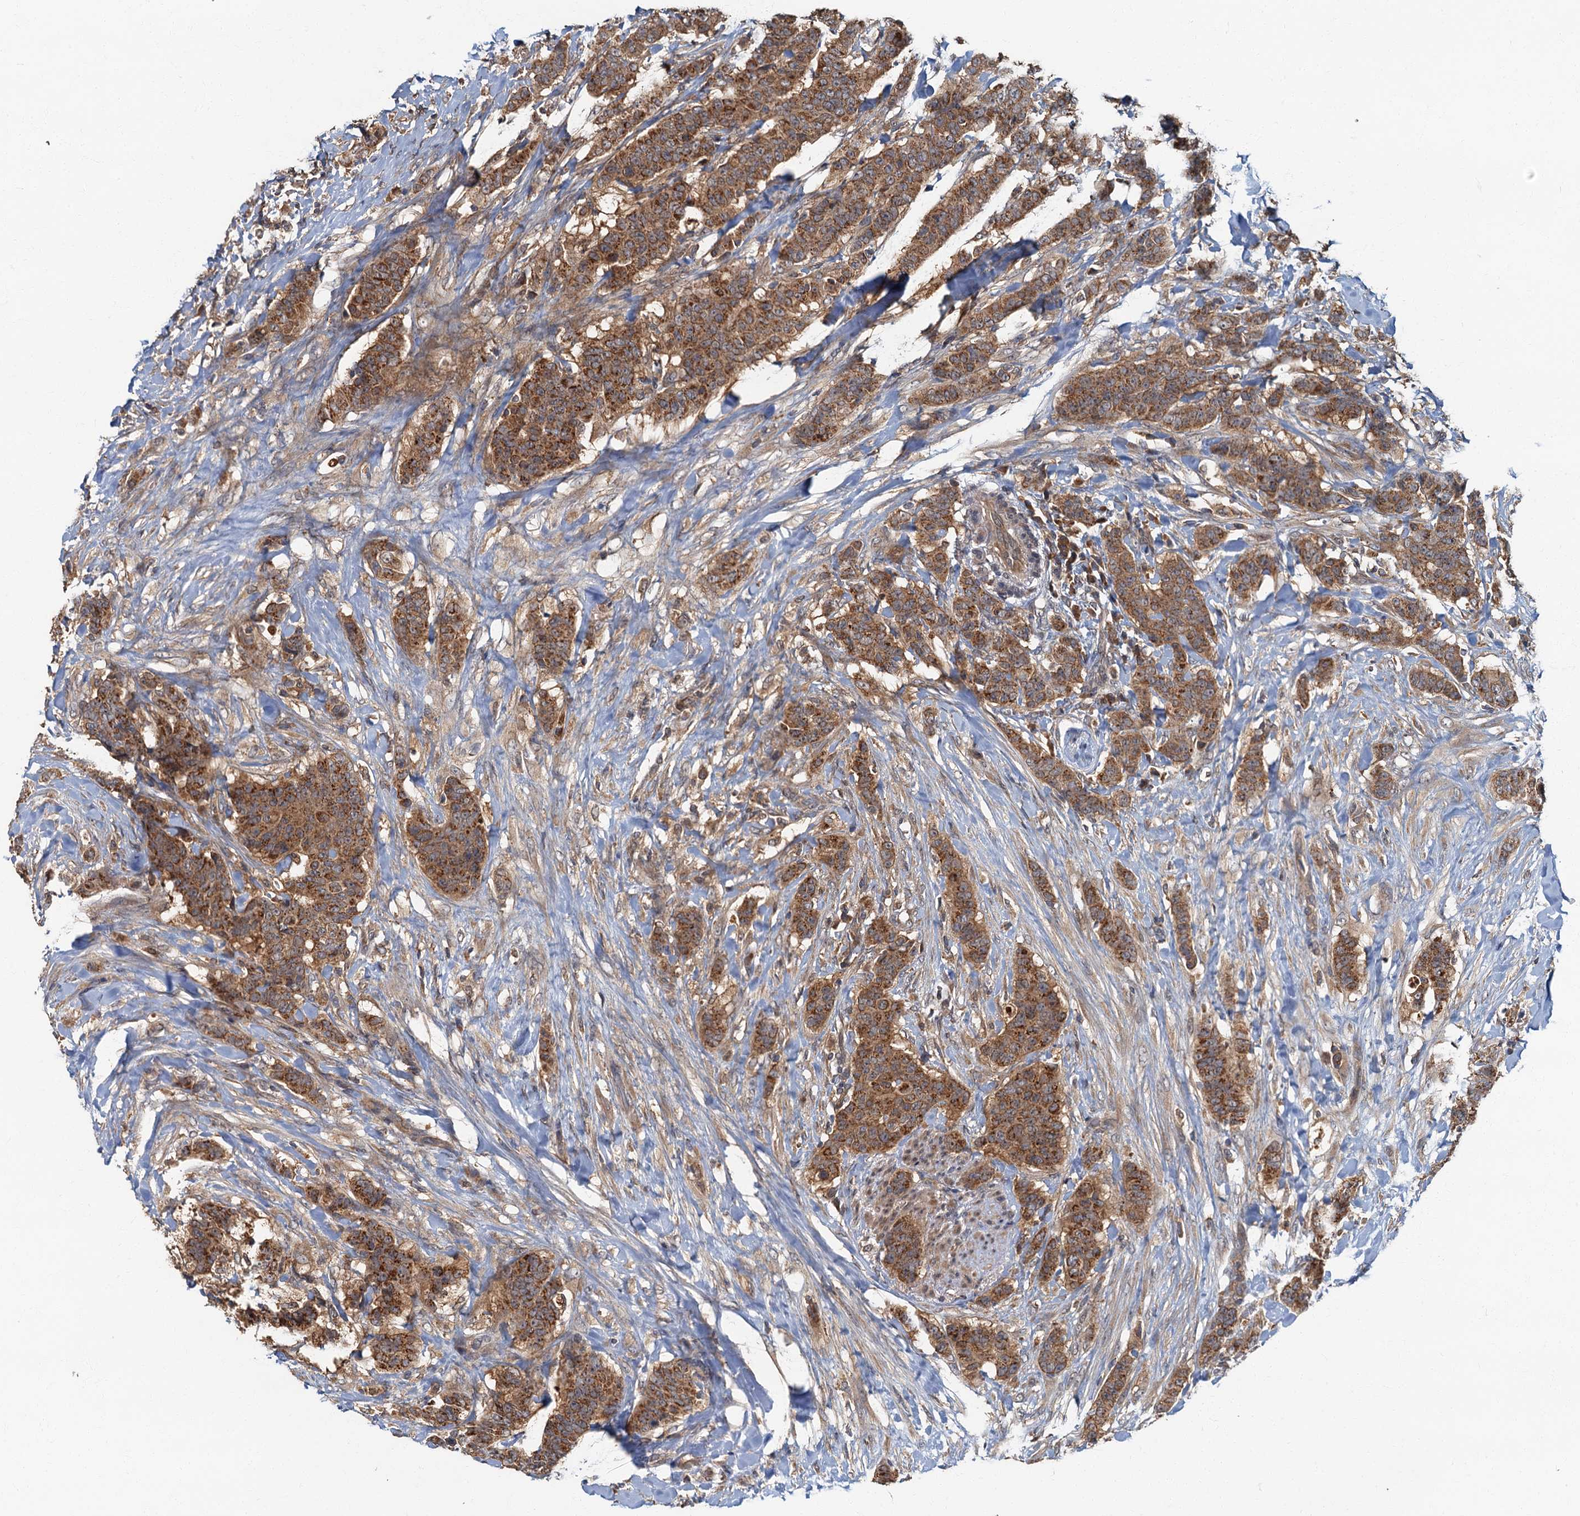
{"staining": {"intensity": "moderate", "quantity": ">75%", "location": "cytoplasmic/membranous"}, "tissue": "breast cancer", "cell_type": "Tumor cells", "image_type": "cancer", "snomed": [{"axis": "morphology", "description": "Duct carcinoma"}, {"axis": "topography", "description": "Breast"}], "caption": "About >75% of tumor cells in breast infiltrating ductal carcinoma display moderate cytoplasmic/membranous protein expression as visualized by brown immunohistochemical staining.", "gene": "WDCP", "patient": {"sex": "female", "age": 40}}